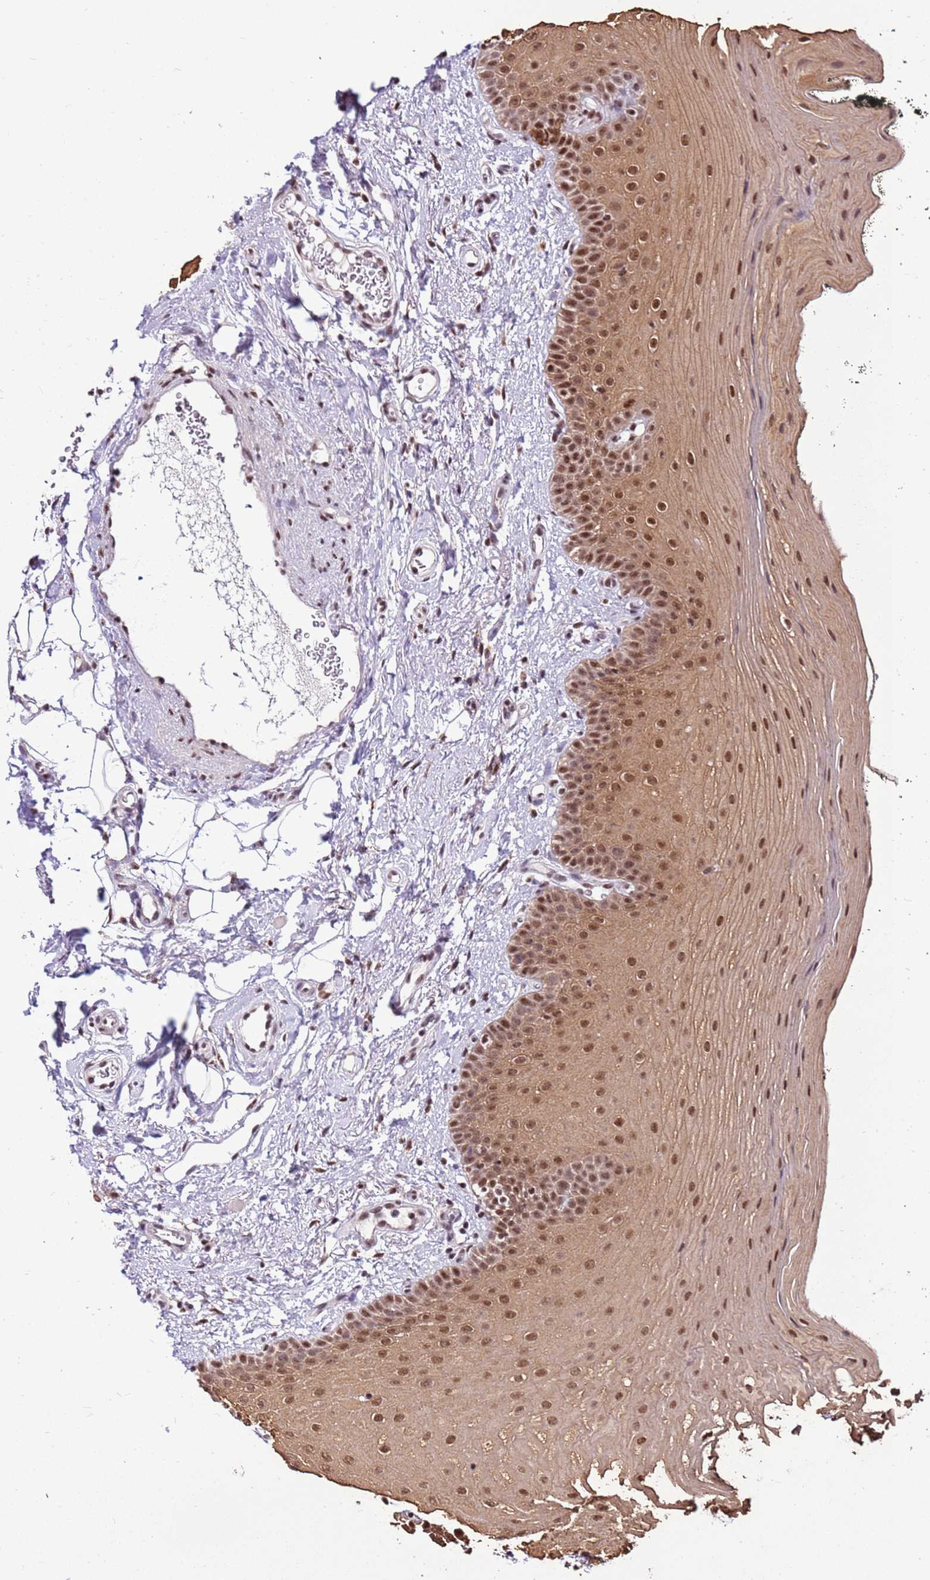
{"staining": {"intensity": "moderate", "quantity": ">75%", "location": "cytoplasmic/membranous,nuclear"}, "tissue": "oral mucosa", "cell_type": "Squamous epithelial cells", "image_type": "normal", "snomed": [{"axis": "morphology", "description": "No evidence of malignacy"}, {"axis": "topography", "description": "Oral tissue"}, {"axis": "topography", "description": "Head-Neck"}], "caption": "A high-resolution photomicrograph shows immunohistochemistry (IHC) staining of normal oral mucosa, which reveals moderate cytoplasmic/membranous,nuclear positivity in approximately >75% of squamous epithelial cells. Nuclei are stained in blue.", "gene": "AKAP8L", "patient": {"sex": "male", "age": 68}}